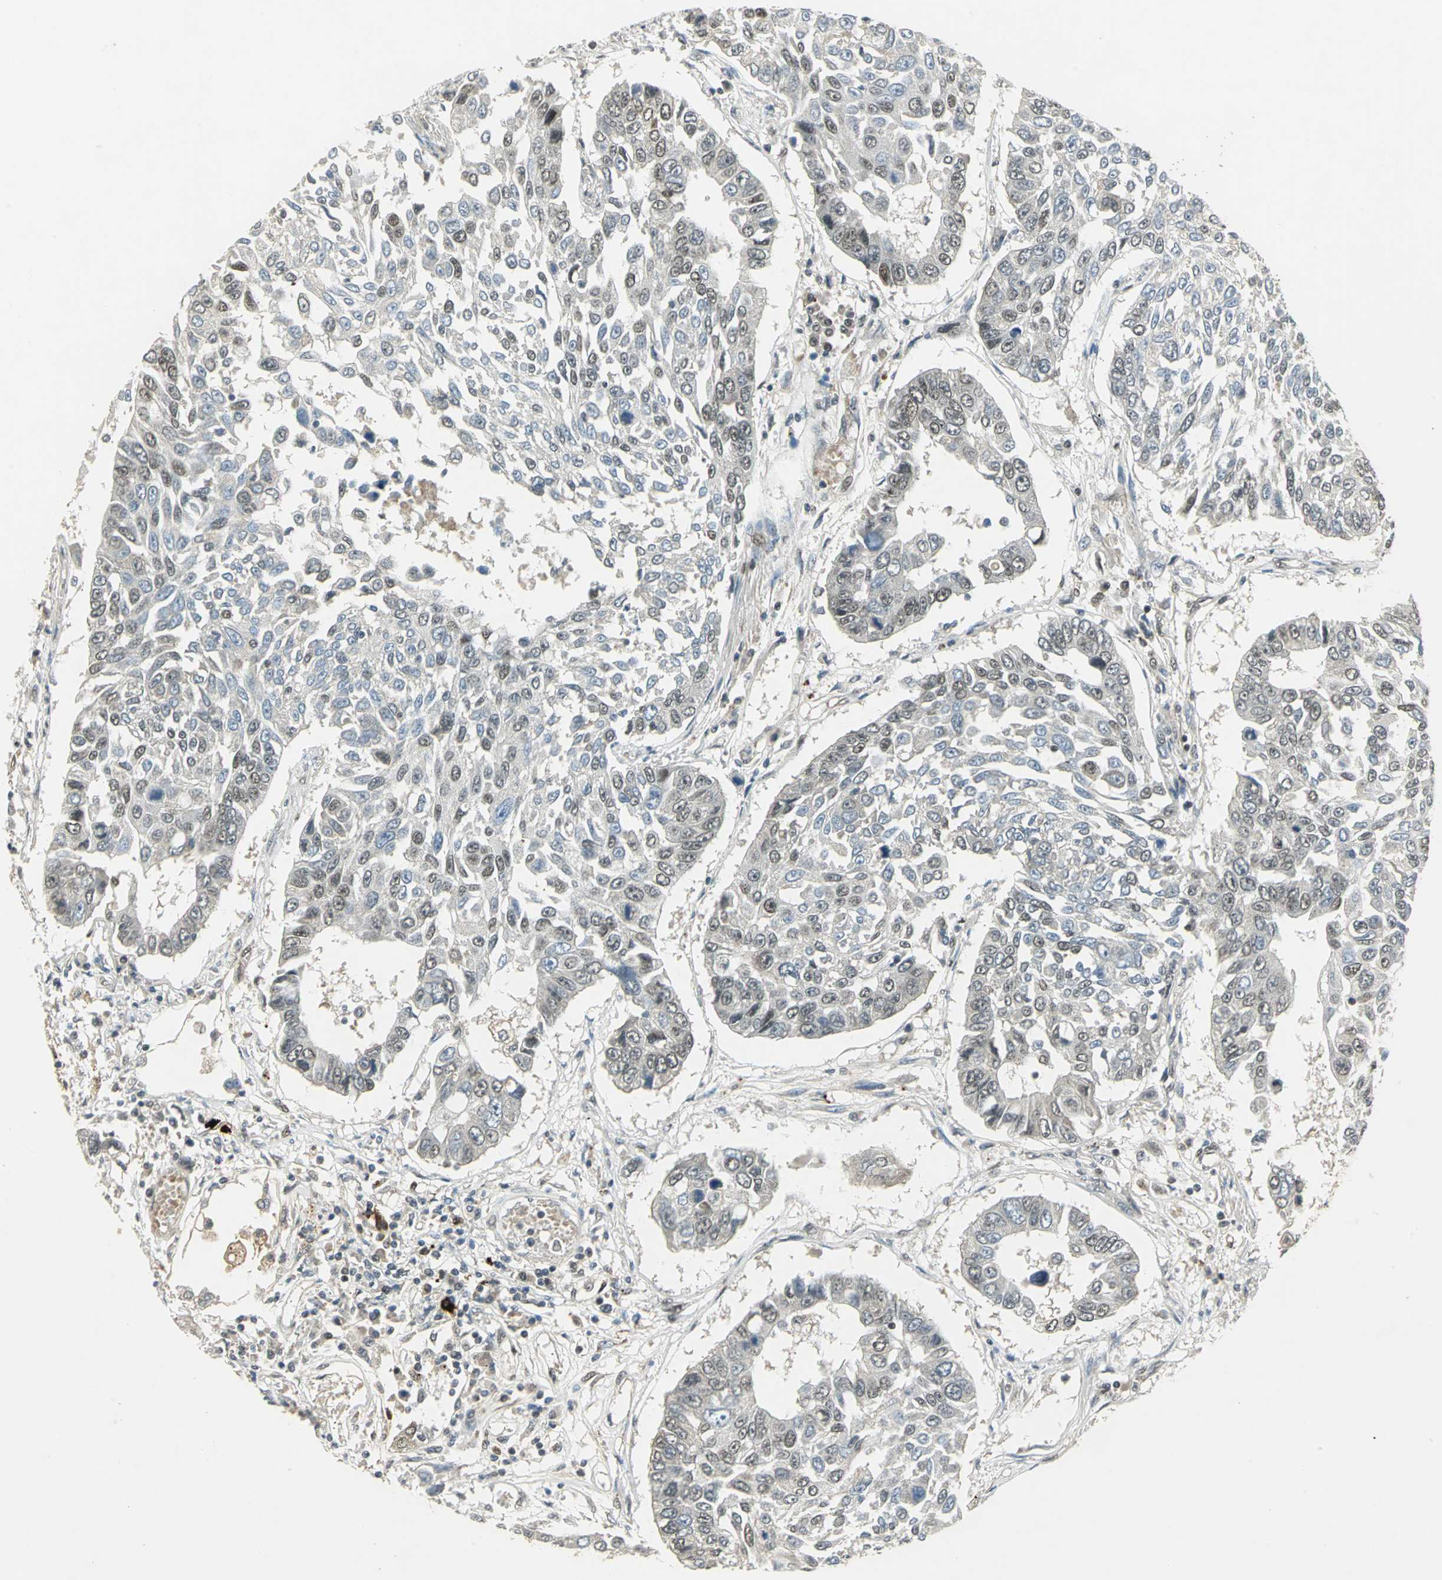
{"staining": {"intensity": "weak", "quantity": "<25%", "location": "nuclear"}, "tissue": "lung cancer", "cell_type": "Tumor cells", "image_type": "cancer", "snomed": [{"axis": "morphology", "description": "Squamous cell carcinoma, NOS"}, {"axis": "topography", "description": "Lung"}], "caption": "Immunohistochemistry (IHC) micrograph of human squamous cell carcinoma (lung) stained for a protein (brown), which reveals no staining in tumor cells.", "gene": "RAD17", "patient": {"sex": "male", "age": 71}}